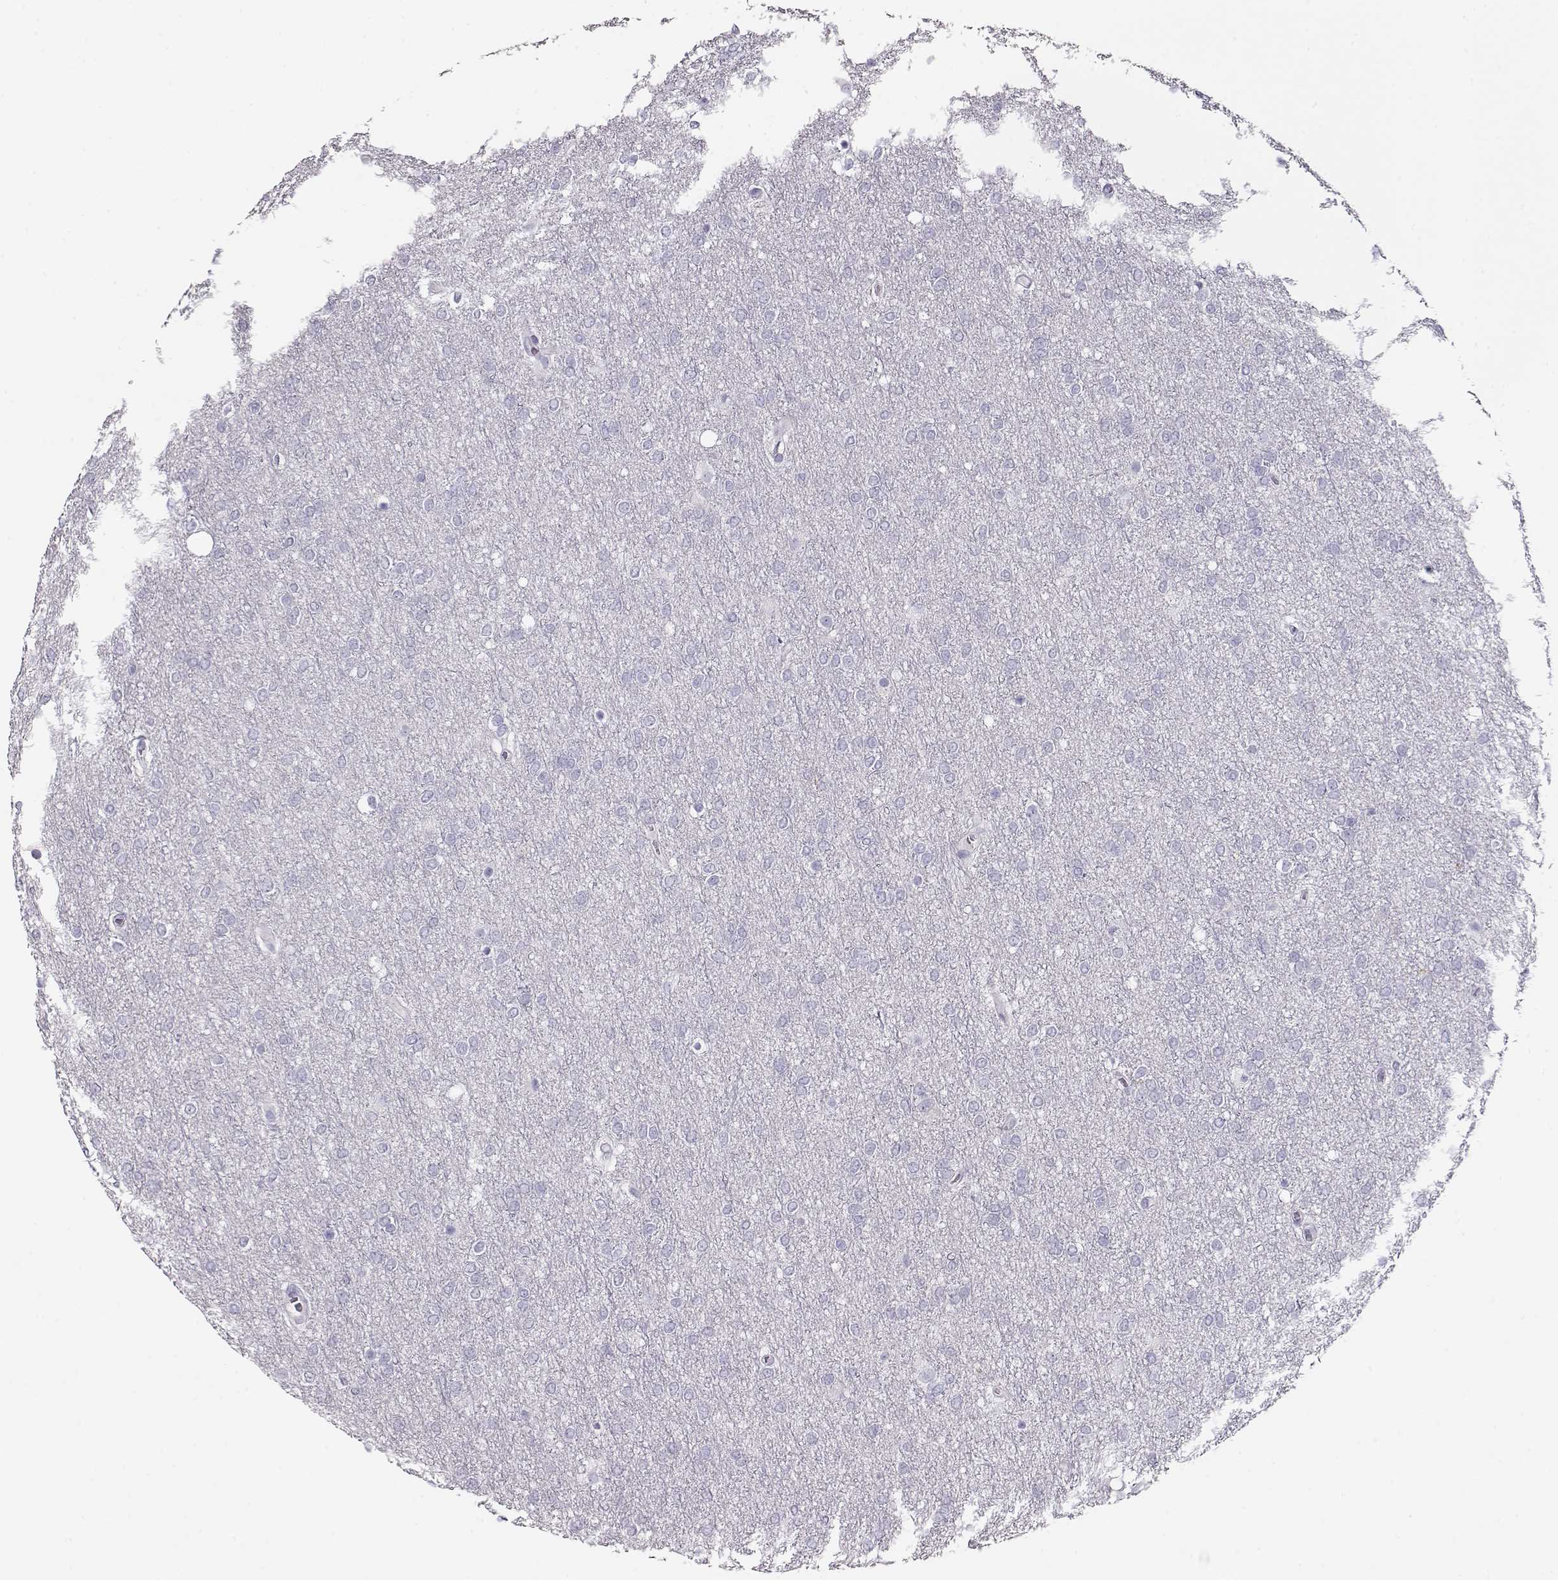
{"staining": {"intensity": "negative", "quantity": "none", "location": "none"}, "tissue": "glioma", "cell_type": "Tumor cells", "image_type": "cancer", "snomed": [{"axis": "morphology", "description": "Glioma, malignant, High grade"}, {"axis": "topography", "description": "Brain"}], "caption": "An image of glioma stained for a protein reveals no brown staining in tumor cells. (DAB (3,3'-diaminobenzidine) immunohistochemistry visualized using brightfield microscopy, high magnification).", "gene": "ACTN2", "patient": {"sex": "female", "age": 61}}